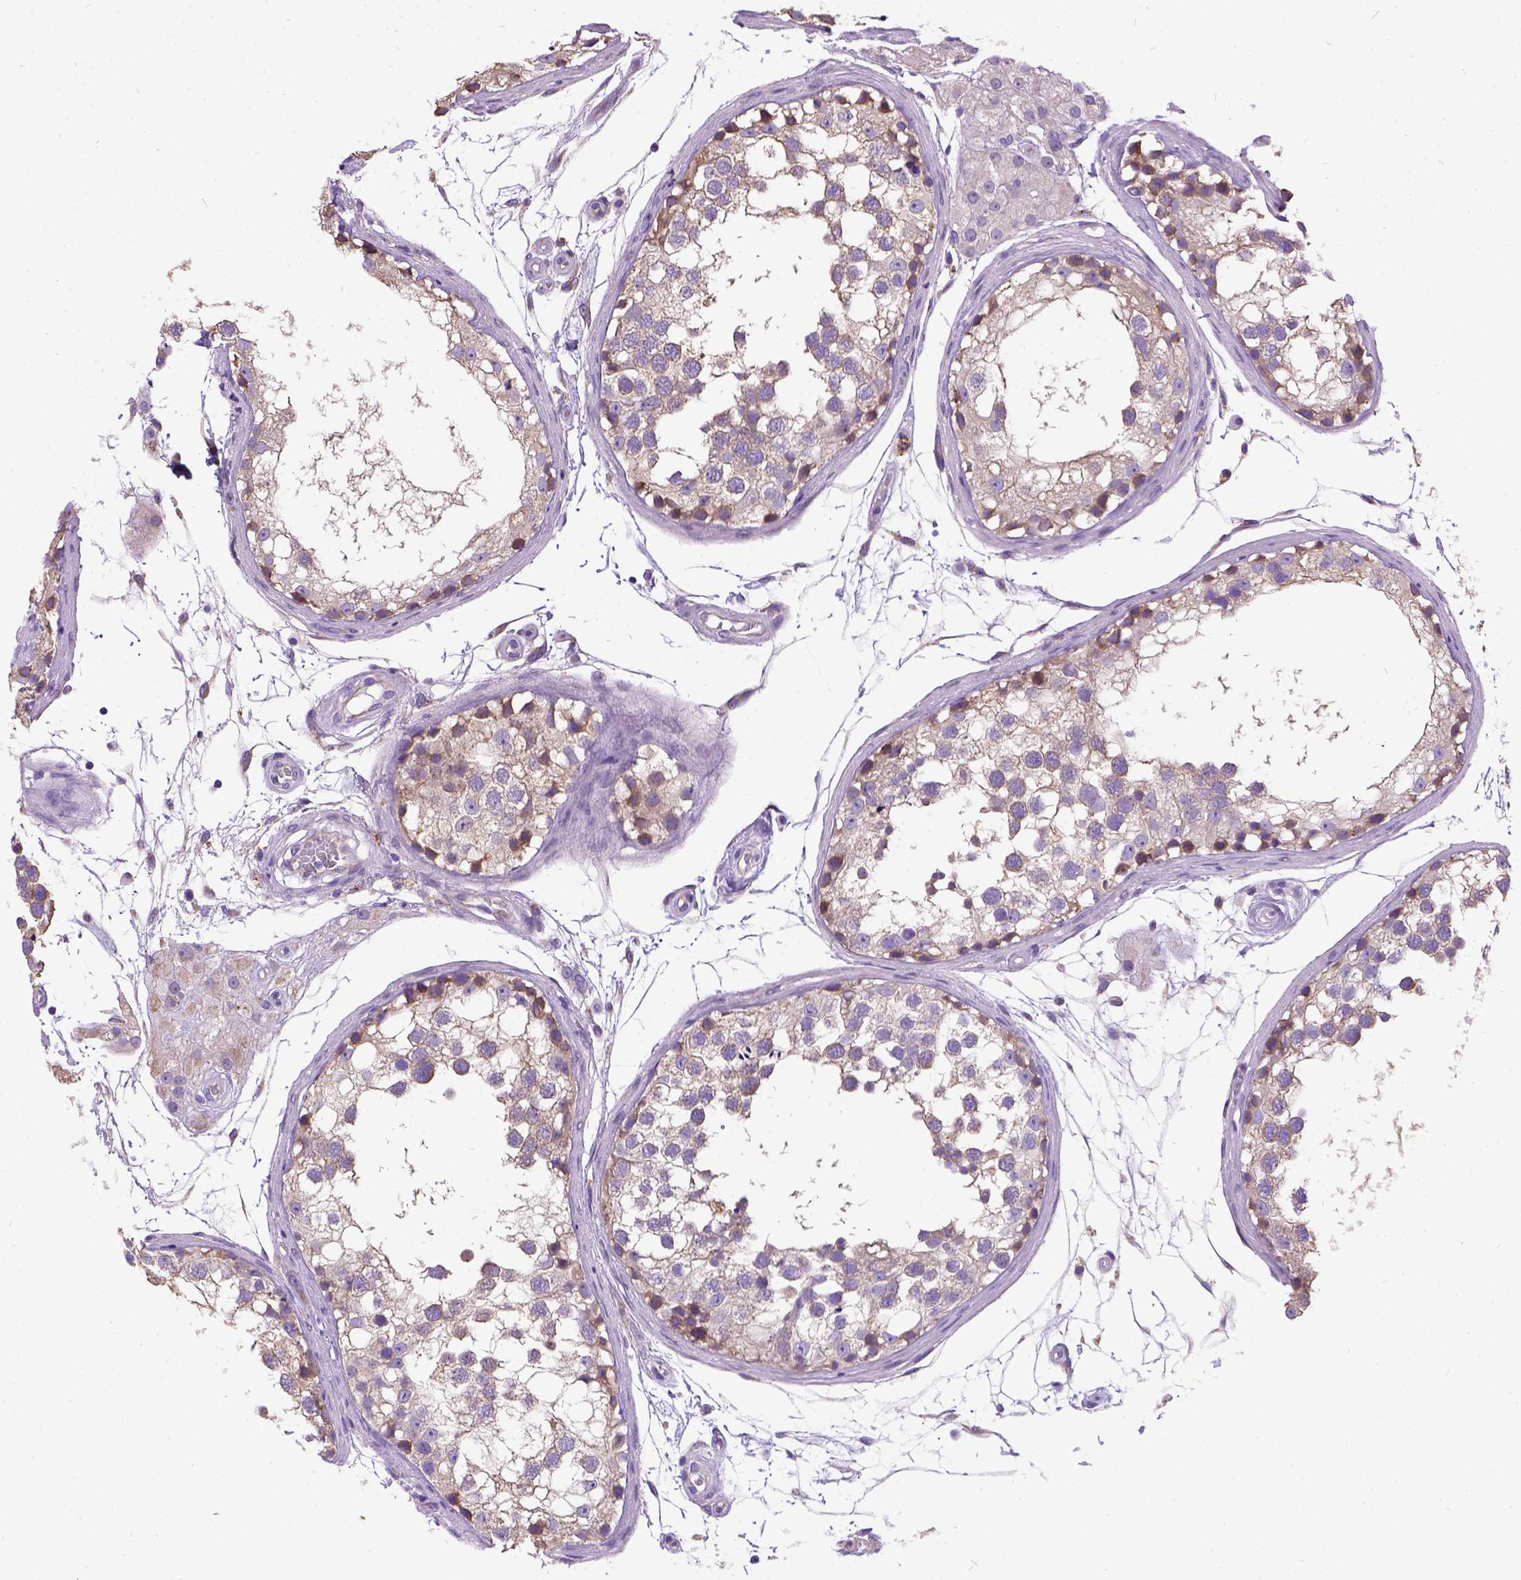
{"staining": {"intensity": "moderate", "quantity": "<25%", "location": "cytoplasmic/membranous"}, "tissue": "testis", "cell_type": "Cells in seminiferous ducts", "image_type": "normal", "snomed": [{"axis": "morphology", "description": "Normal tissue, NOS"}, {"axis": "morphology", "description": "Seminoma, NOS"}, {"axis": "topography", "description": "Testis"}], "caption": "Immunohistochemistry image of benign testis: human testis stained using immunohistochemistry (IHC) reveals low levels of moderate protein expression localized specifically in the cytoplasmic/membranous of cells in seminiferous ducts, appearing as a cytoplasmic/membranous brown color.", "gene": "CFAP54", "patient": {"sex": "male", "age": 65}}